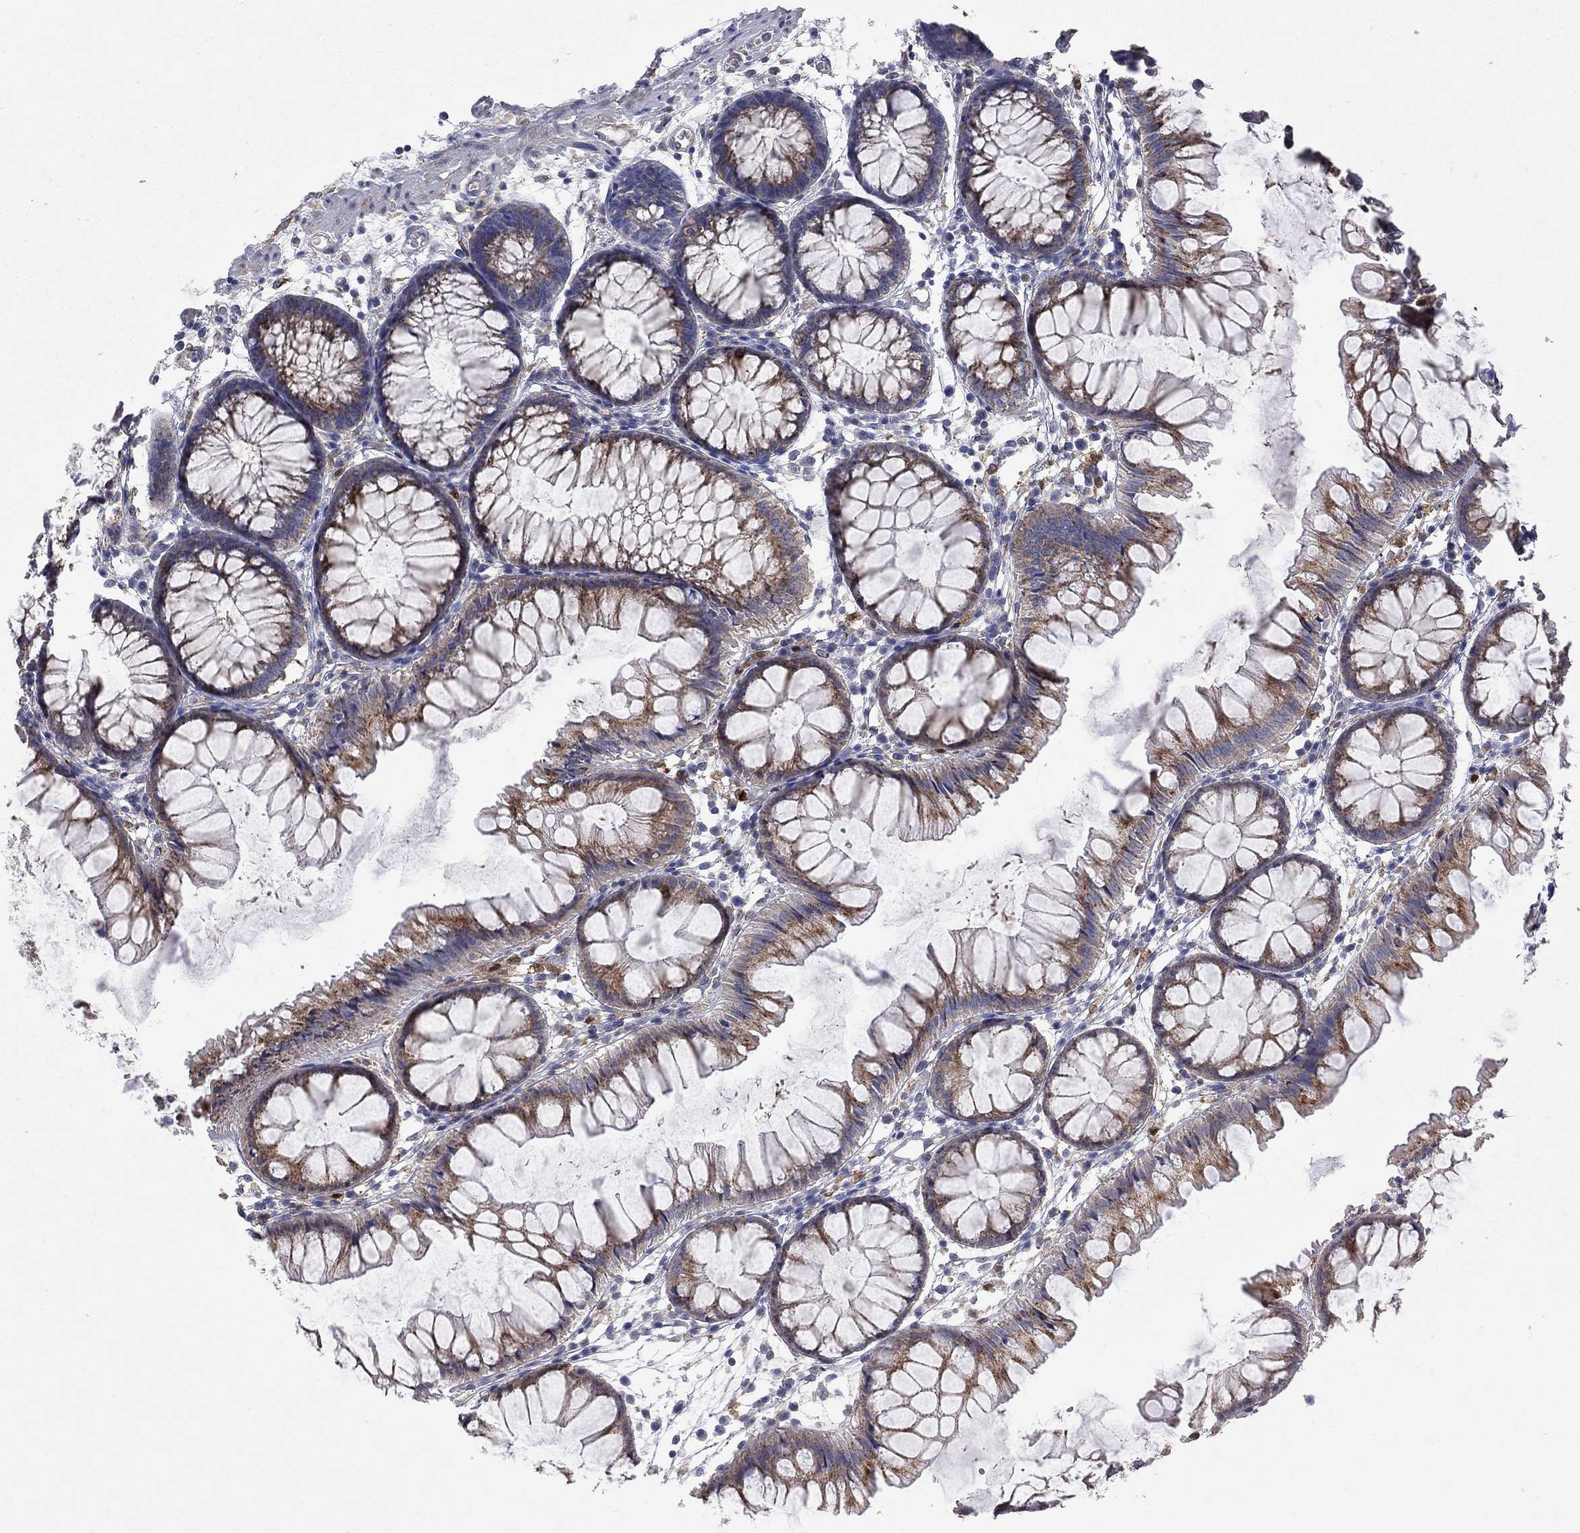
{"staining": {"intensity": "negative", "quantity": "none", "location": "none"}, "tissue": "colon", "cell_type": "Endothelial cells", "image_type": "normal", "snomed": [{"axis": "morphology", "description": "Normal tissue, NOS"}, {"axis": "morphology", "description": "Adenocarcinoma, NOS"}, {"axis": "topography", "description": "Colon"}], "caption": "IHC photomicrograph of unremarkable human colon stained for a protein (brown), which reveals no positivity in endothelial cells.", "gene": "MTHFR", "patient": {"sex": "male", "age": 65}}